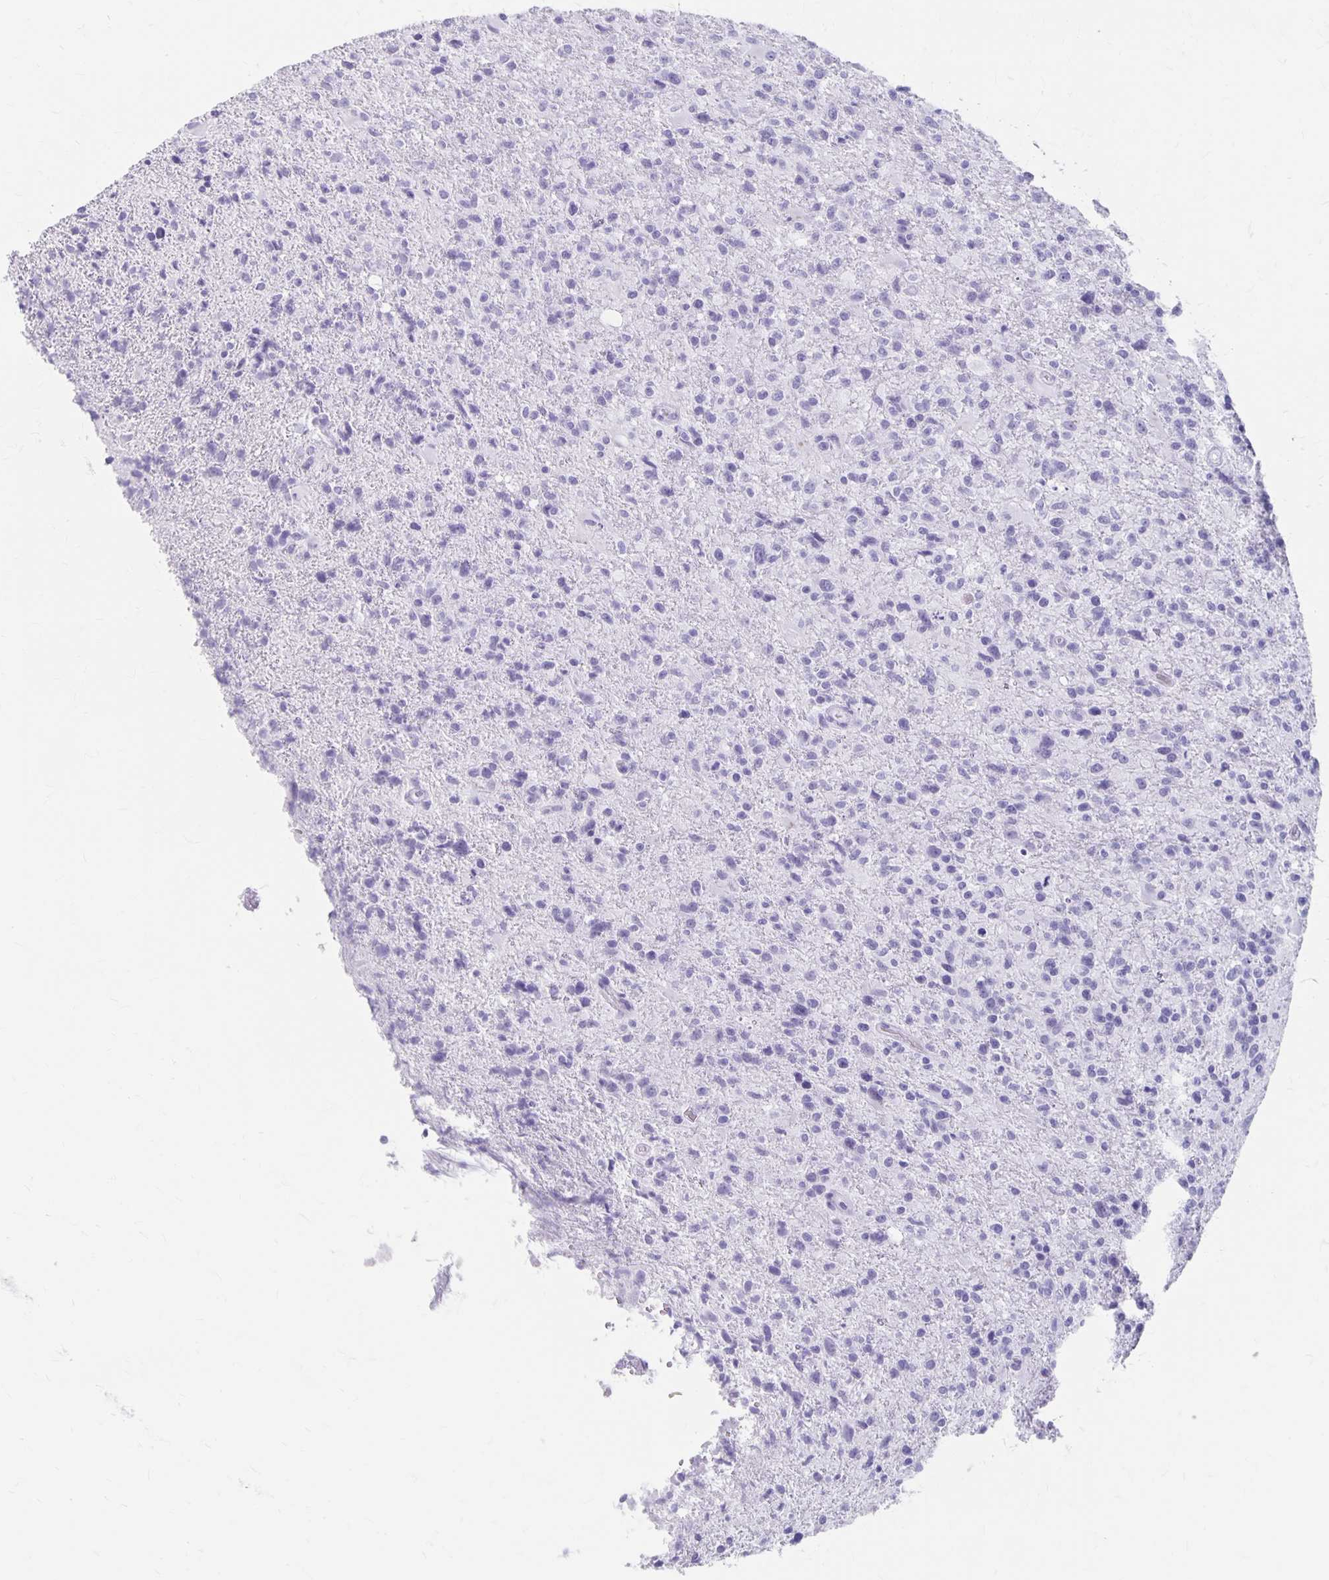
{"staining": {"intensity": "negative", "quantity": "none", "location": "none"}, "tissue": "glioma", "cell_type": "Tumor cells", "image_type": "cancer", "snomed": [{"axis": "morphology", "description": "Glioma, malignant, High grade"}, {"axis": "topography", "description": "Brain"}], "caption": "There is no significant expression in tumor cells of malignant glioma (high-grade).", "gene": "MAGEC2", "patient": {"sex": "male", "age": 63}}